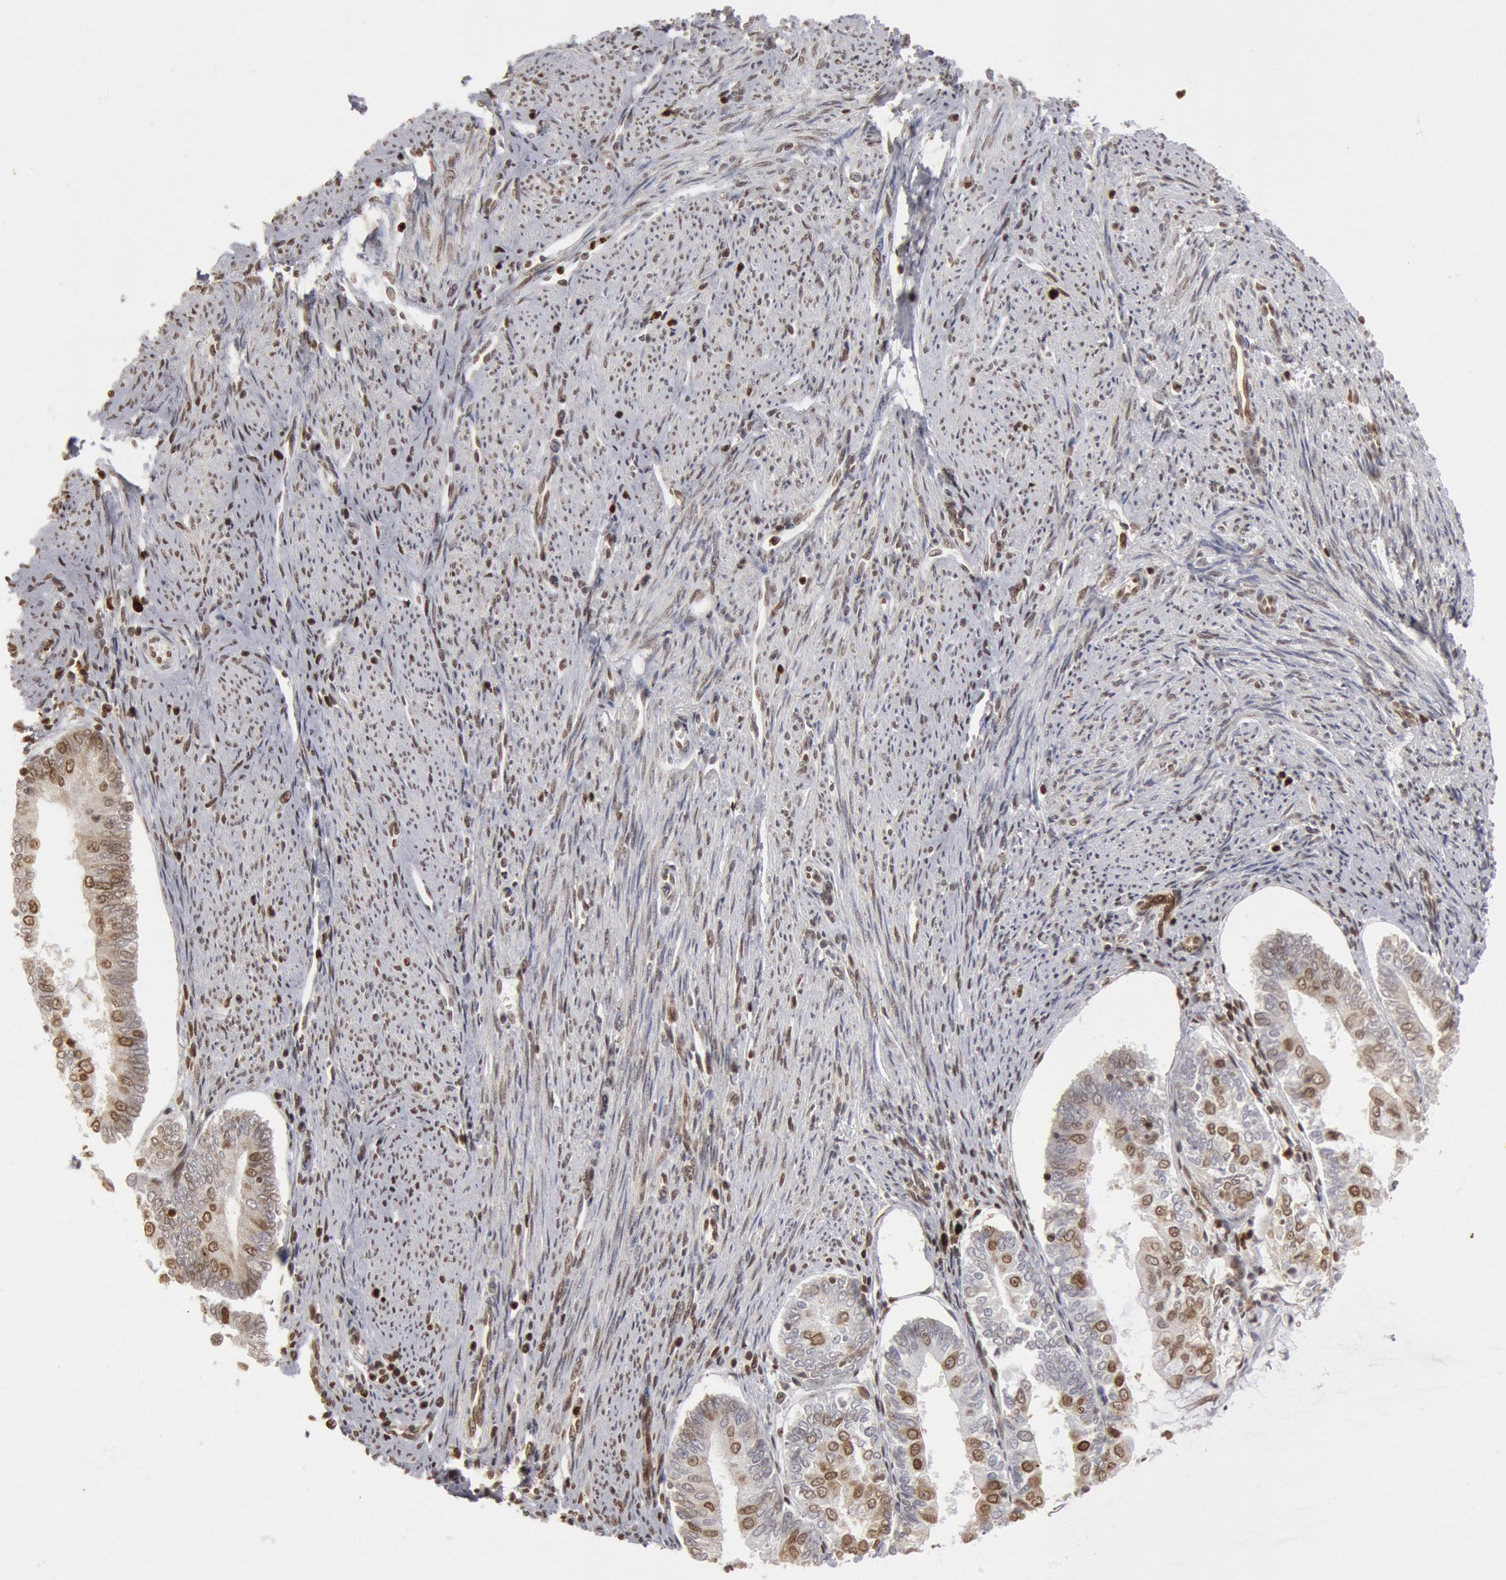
{"staining": {"intensity": "moderate", "quantity": "25%-75%", "location": "nuclear"}, "tissue": "endometrial cancer", "cell_type": "Tumor cells", "image_type": "cancer", "snomed": [{"axis": "morphology", "description": "Adenocarcinoma, NOS"}, {"axis": "topography", "description": "Endometrium"}], "caption": "Protein staining of endometrial cancer (adenocarcinoma) tissue reveals moderate nuclear positivity in approximately 25%-75% of tumor cells.", "gene": "SUB1", "patient": {"sex": "female", "age": 75}}